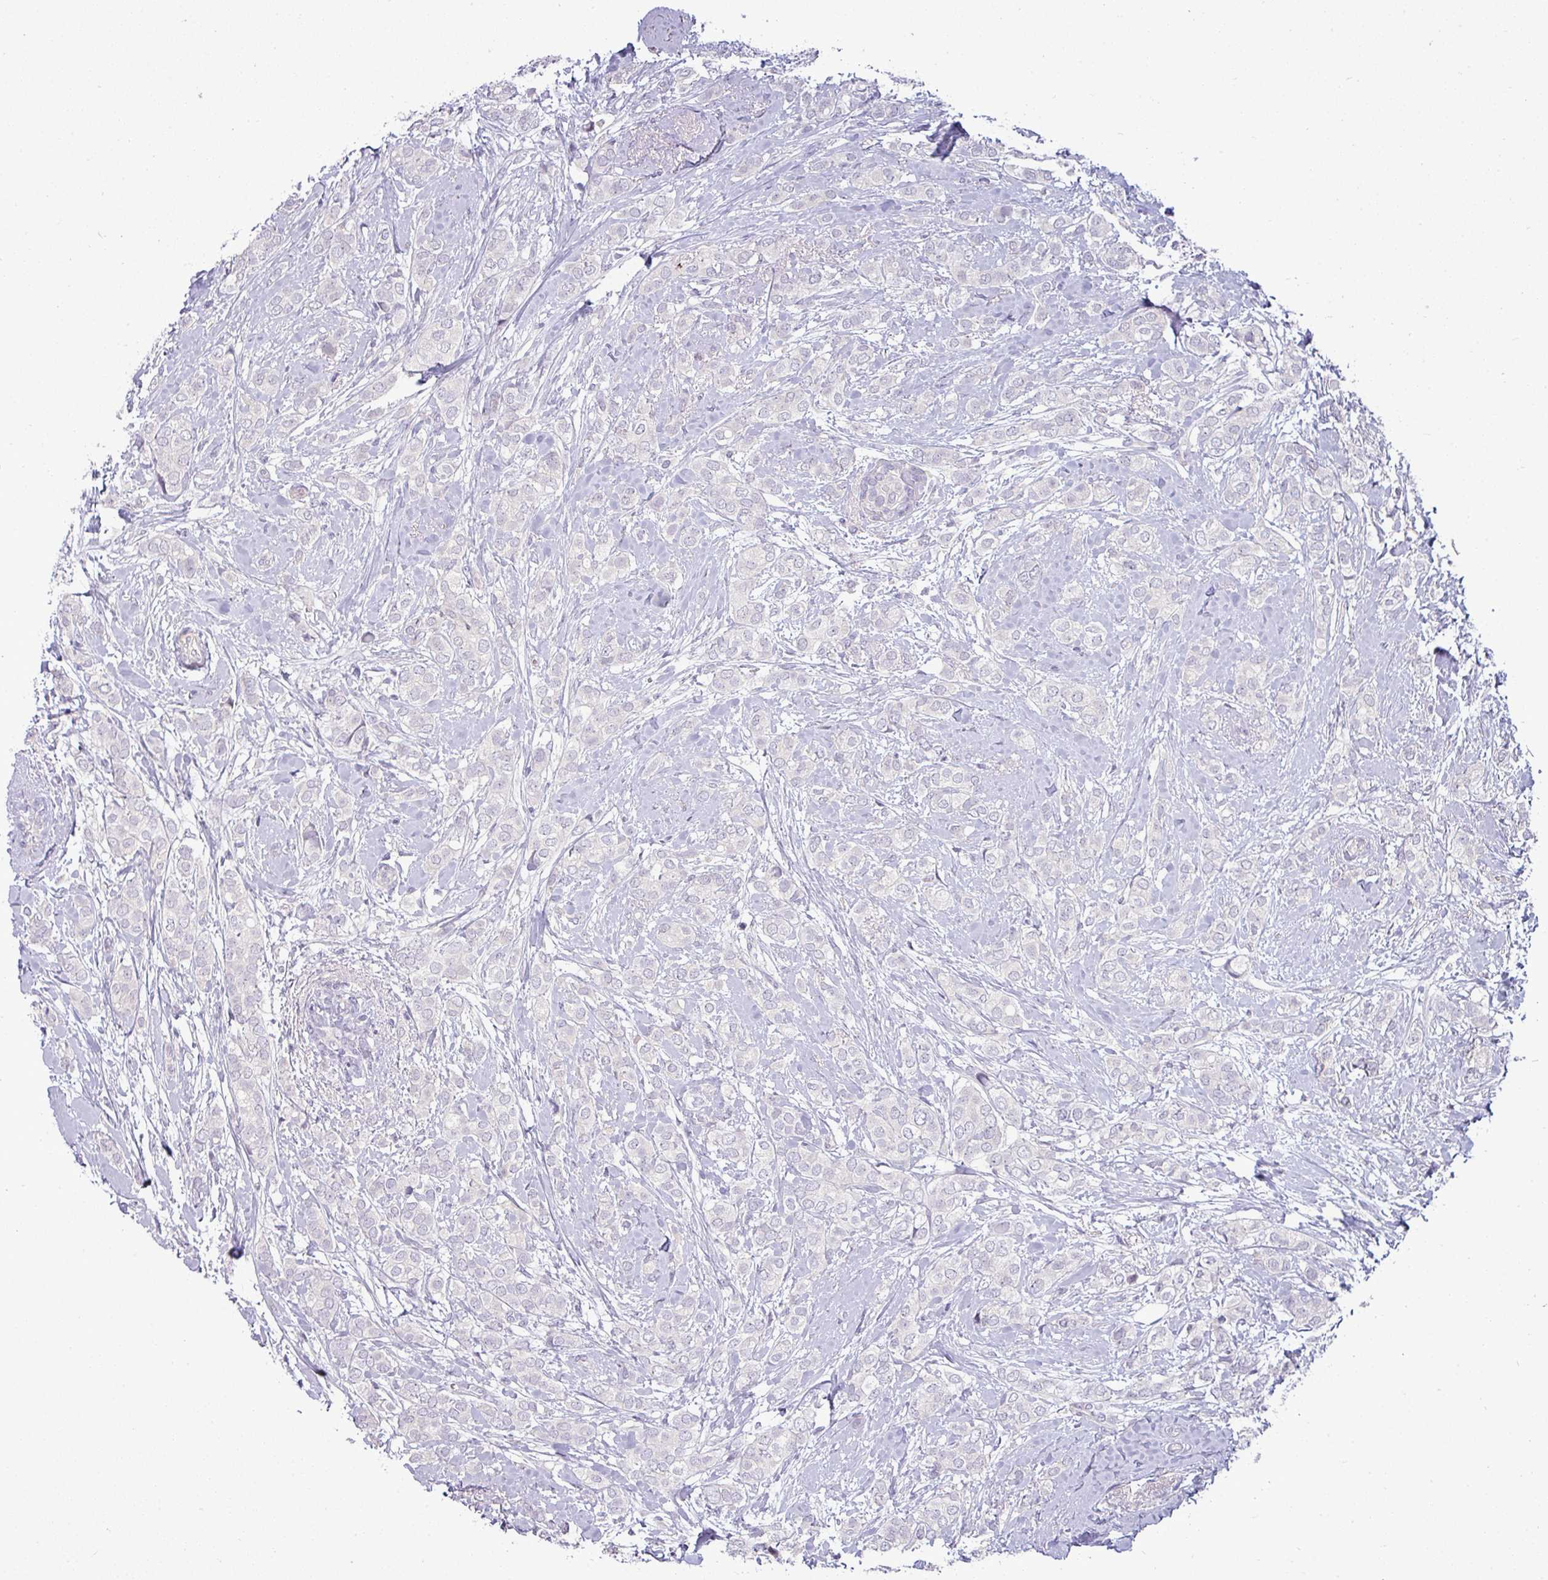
{"staining": {"intensity": "negative", "quantity": "none", "location": "none"}, "tissue": "breast cancer", "cell_type": "Tumor cells", "image_type": "cancer", "snomed": [{"axis": "morphology", "description": "Duct carcinoma"}, {"axis": "topography", "description": "Breast"}], "caption": "There is no significant staining in tumor cells of breast cancer (invasive ductal carcinoma).", "gene": "APOM", "patient": {"sex": "female", "age": 73}}